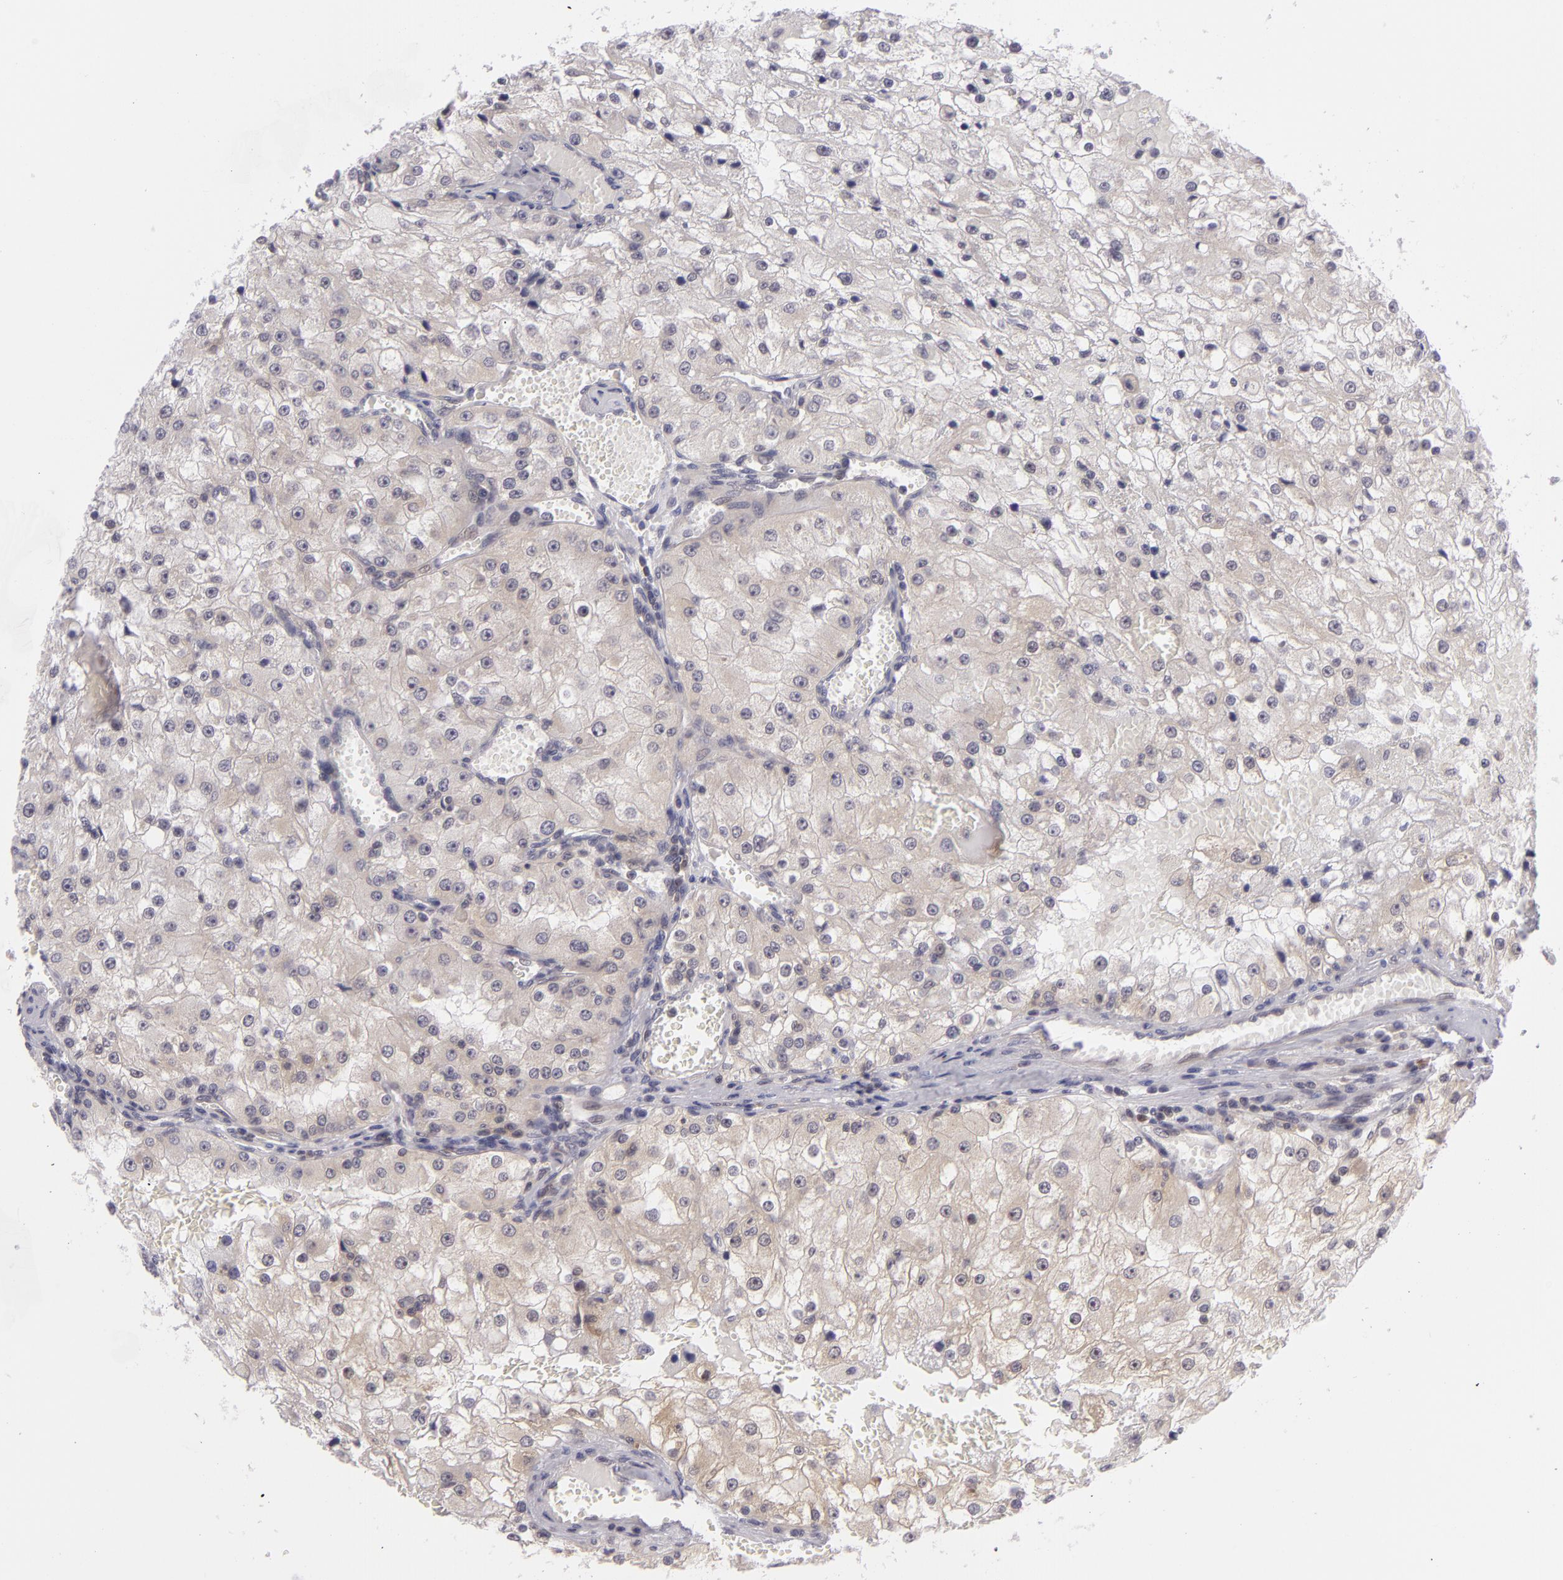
{"staining": {"intensity": "negative", "quantity": "none", "location": "none"}, "tissue": "renal cancer", "cell_type": "Tumor cells", "image_type": "cancer", "snomed": [{"axis": "morphology", "description": "Adenocarcinoma, NOS"}, {"axis": "topography", "description": "Kidney"}], "caption": "Histopathology image shows no significant protein expression in tumor cells of renal adenocarcinoma.", "gene": "BCL10", "patient": {"sex": "female", "age": 74}}